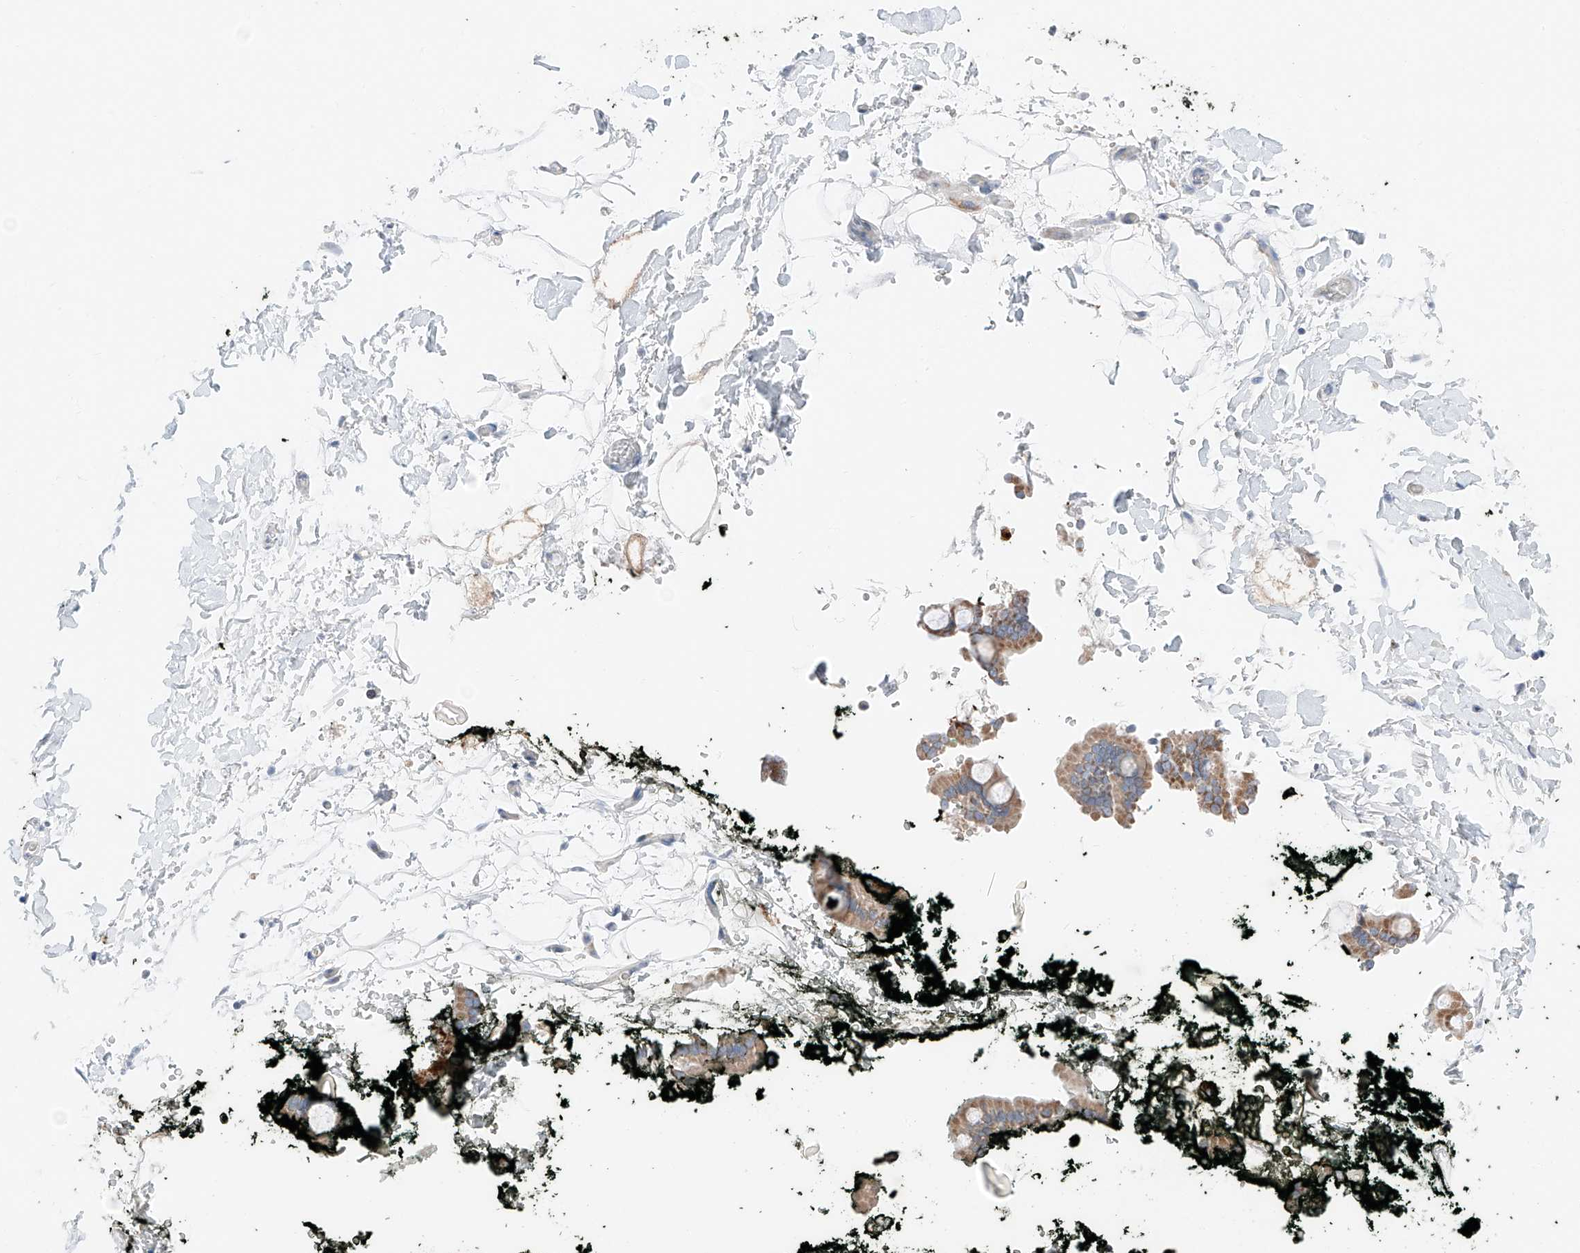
{"staining": {"intensity": "negative", "quantity": "none", "location": "none"}, "tissue": "adipose tissue", "cell_type": "Adipocytes", "image_type": "normal", "snomed": [{"axis": "morphology", "description": "Normal tissue, NOS"}, {"axis": "morphology", "description": "Adenocarcinoma, NOS"}, {"axis": "topography", "description": "Pancreas"}, {"axis": "topography", "description": "Peripheral nerve tissue"}], "caption": "This is a histopathology image of immunohistochemistry (IHC) staining of benign adipose tissue, which shows no positivity in adipocytes.", "gene": "MRAP", "patient": {"sex": "male", "age": 59}}